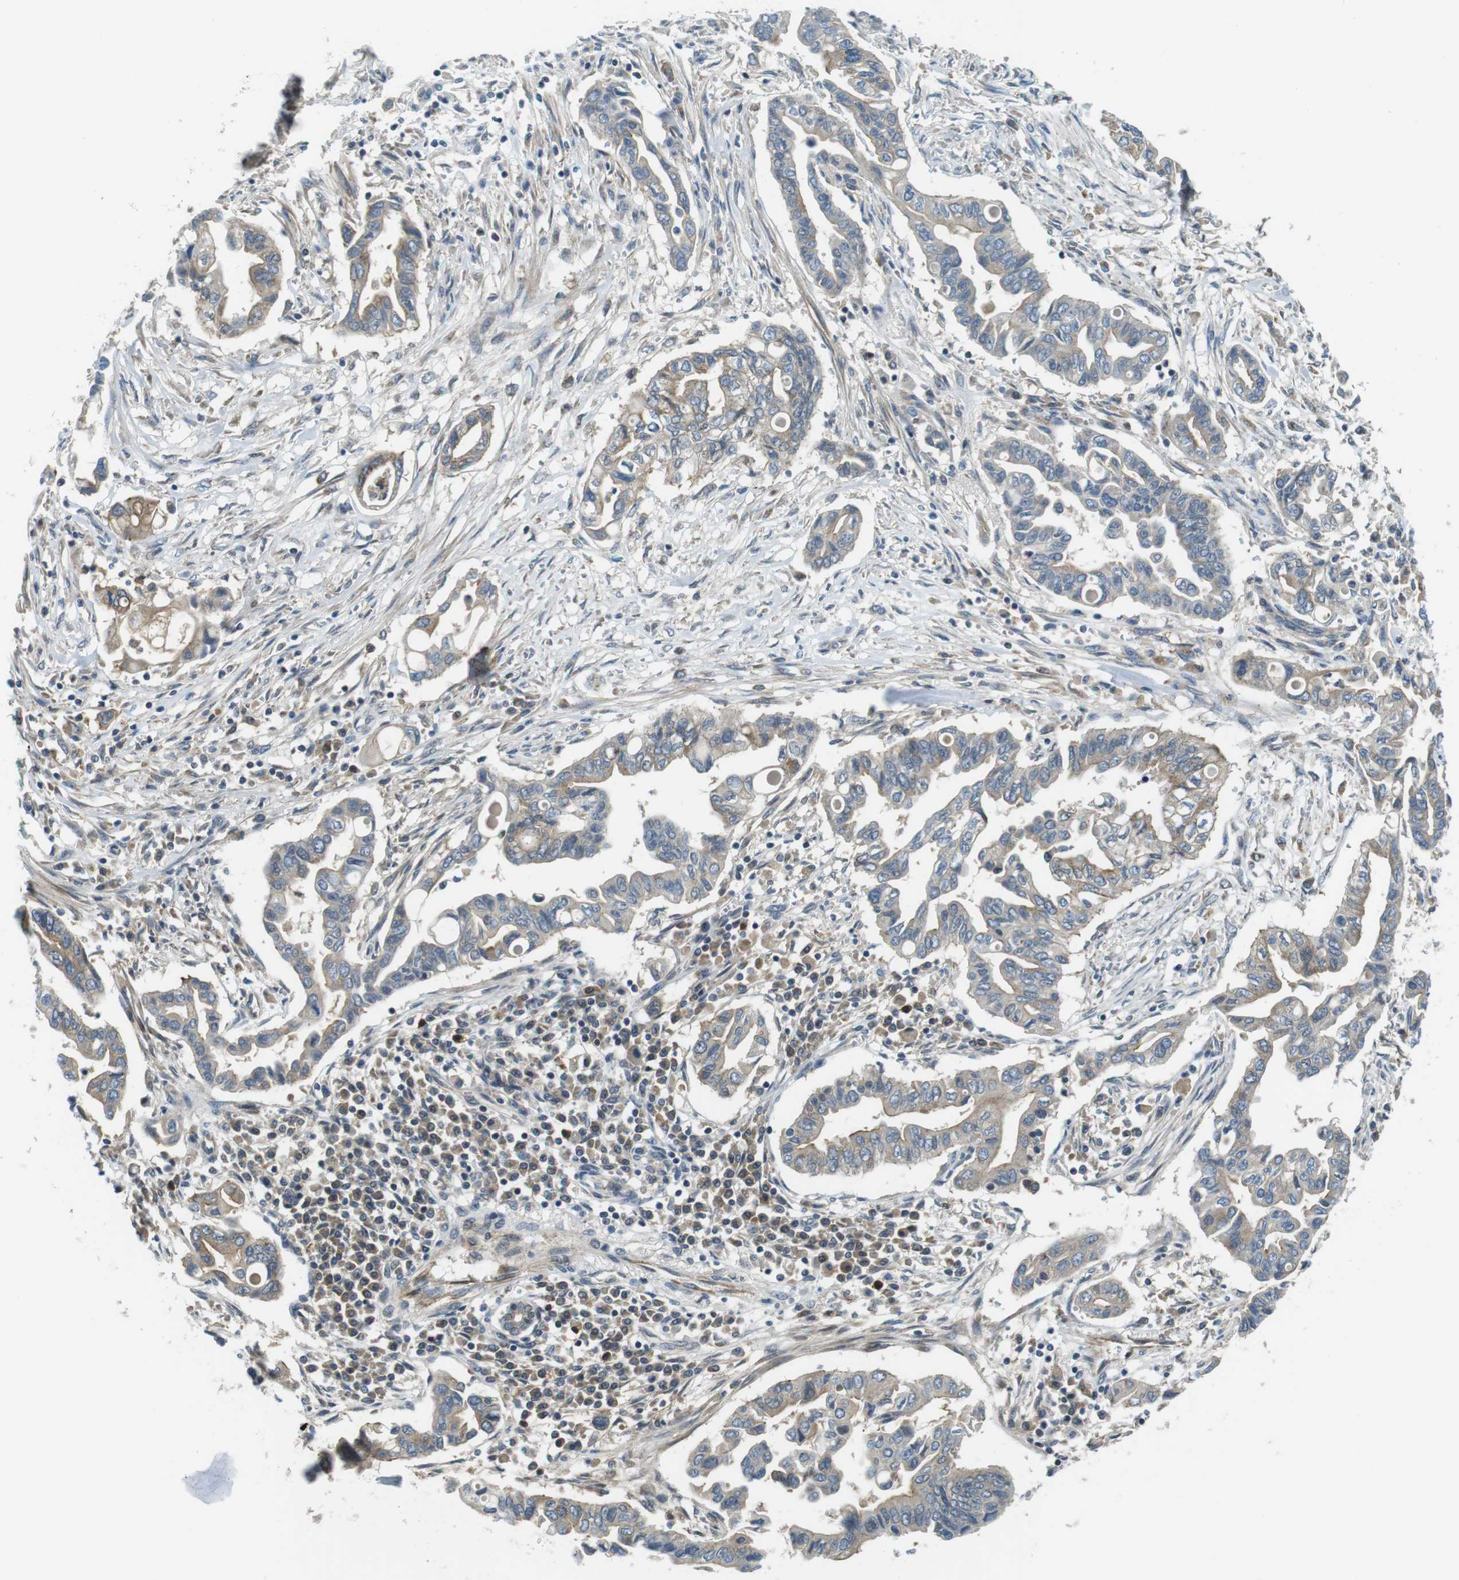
{"staining": {"intensity": "weak", "quantity": "25%-75%", "location": "cytoplasmic/membranous"}, "tissue": "pancreatic cancer", "cell_type": "Tumor cells", "image_type": "cancer", "snomed": [{"axis": "morphology", "description": "Adenocarcinoma, NOS"}, {"axis": "topography", "description": "Pancreas"}], "caption": "The micrograph reveals staining of pancreatic cancer (adenocarcinoma), revealing weak cytoplasmic/membranous protein staining (brown color) within tumor cells.", "gene": "LRRC3B", "patient": {"sex": "female", "age": 57}}